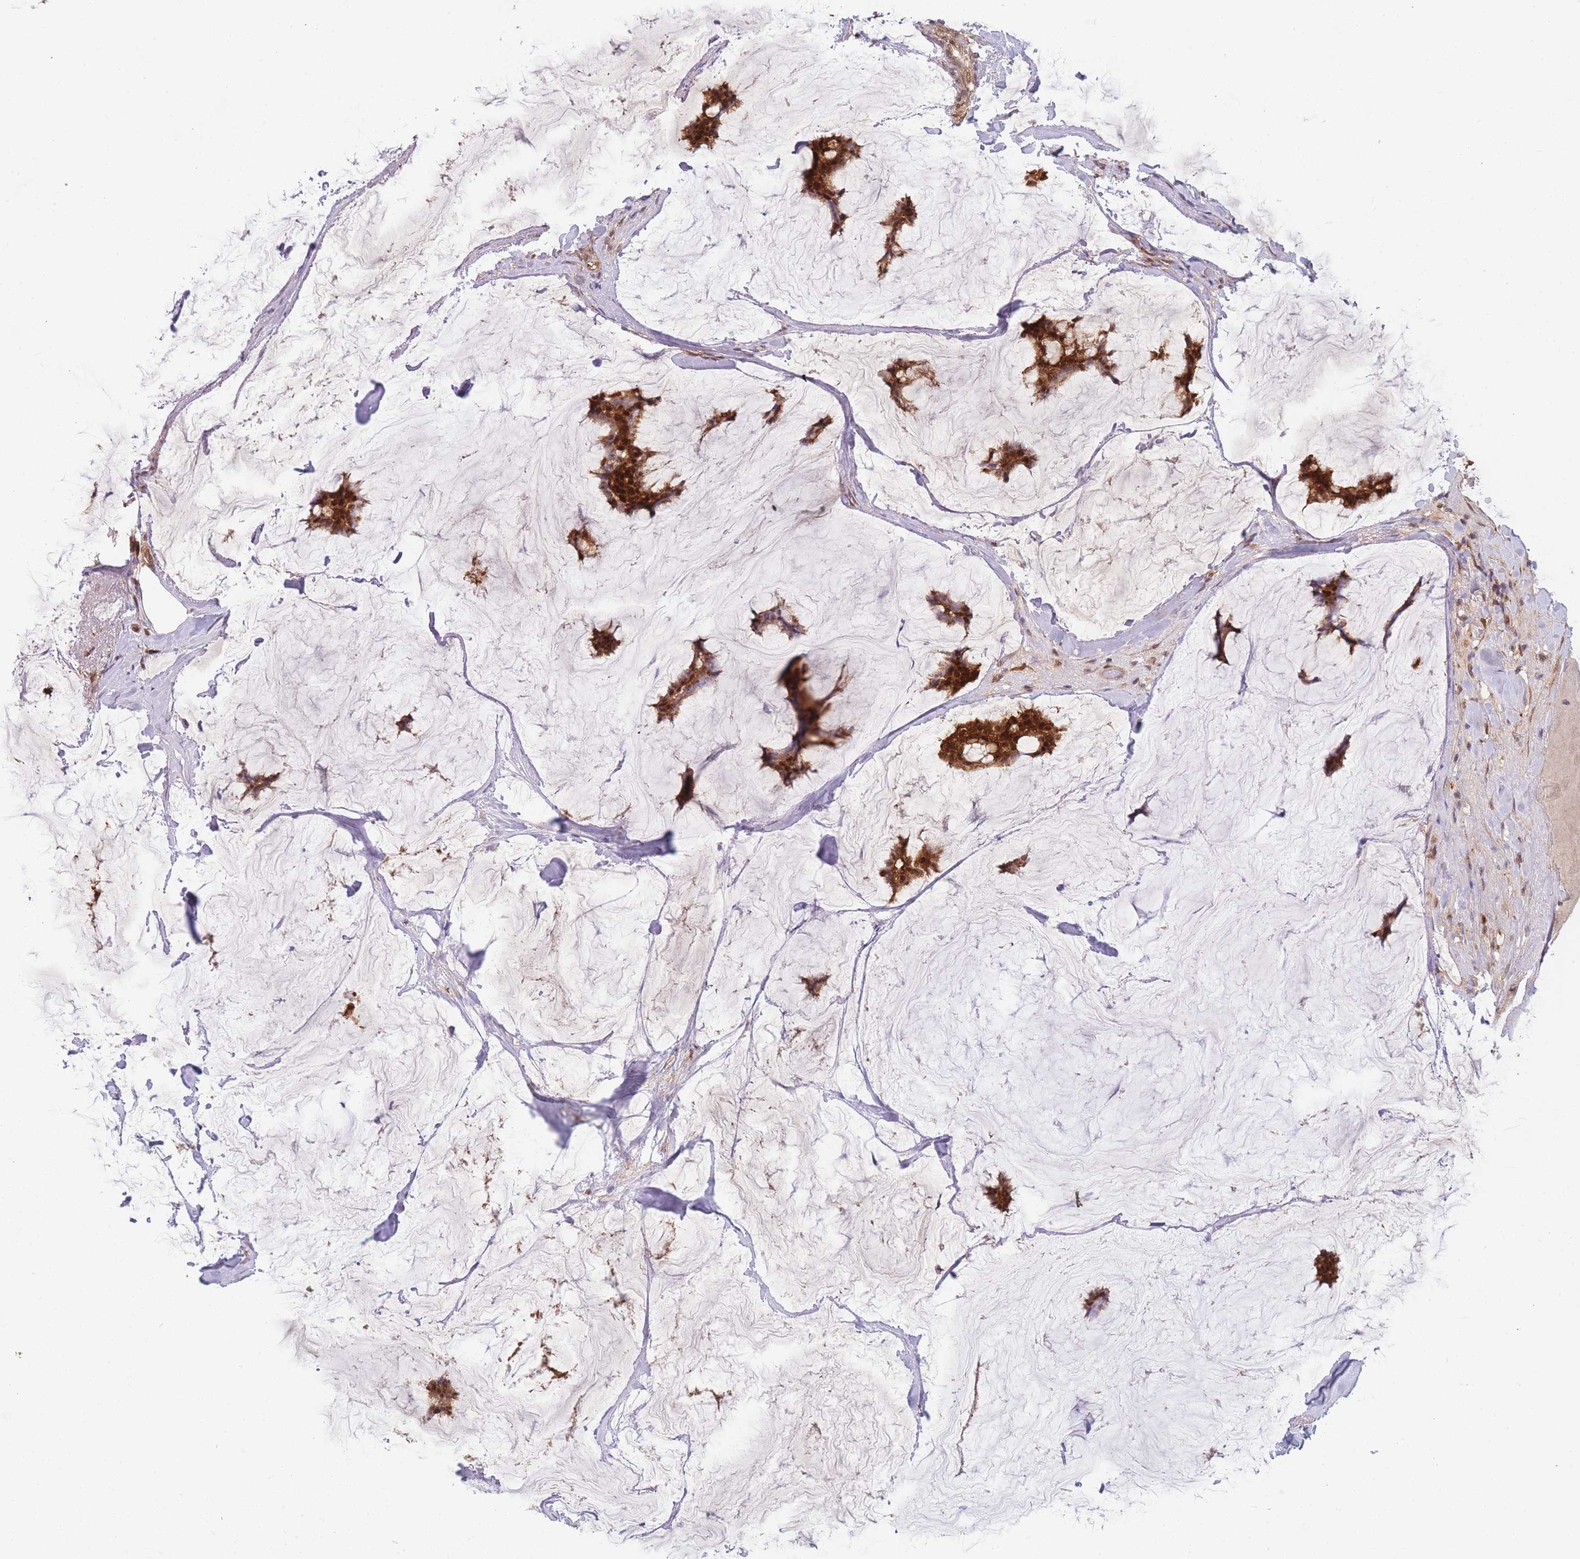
{"staining": {"intensity": "strong", "quantity": ">75%", "location": "cytoplasmic/membranous,nuclear"}, "tissue": "breast cancer", "cell_type": "Tumor cells", "image_type": "cancer", "snomed": [{"axis": "morphology", "description": "Duct carcinoma"}, {"axis": "topography", "description": "Breast"}], "caption": "Immunohistochemical staining of breast intraductal carcinoma displays high levels of strong cytoplasmic/membranous and nuclear positivity in about >75% of tumor cells. (DAB = brown stain, brightfield microscopy at high magnification).", "gene": "MRI1", "patient": {"sex": "female", "age": 93}}